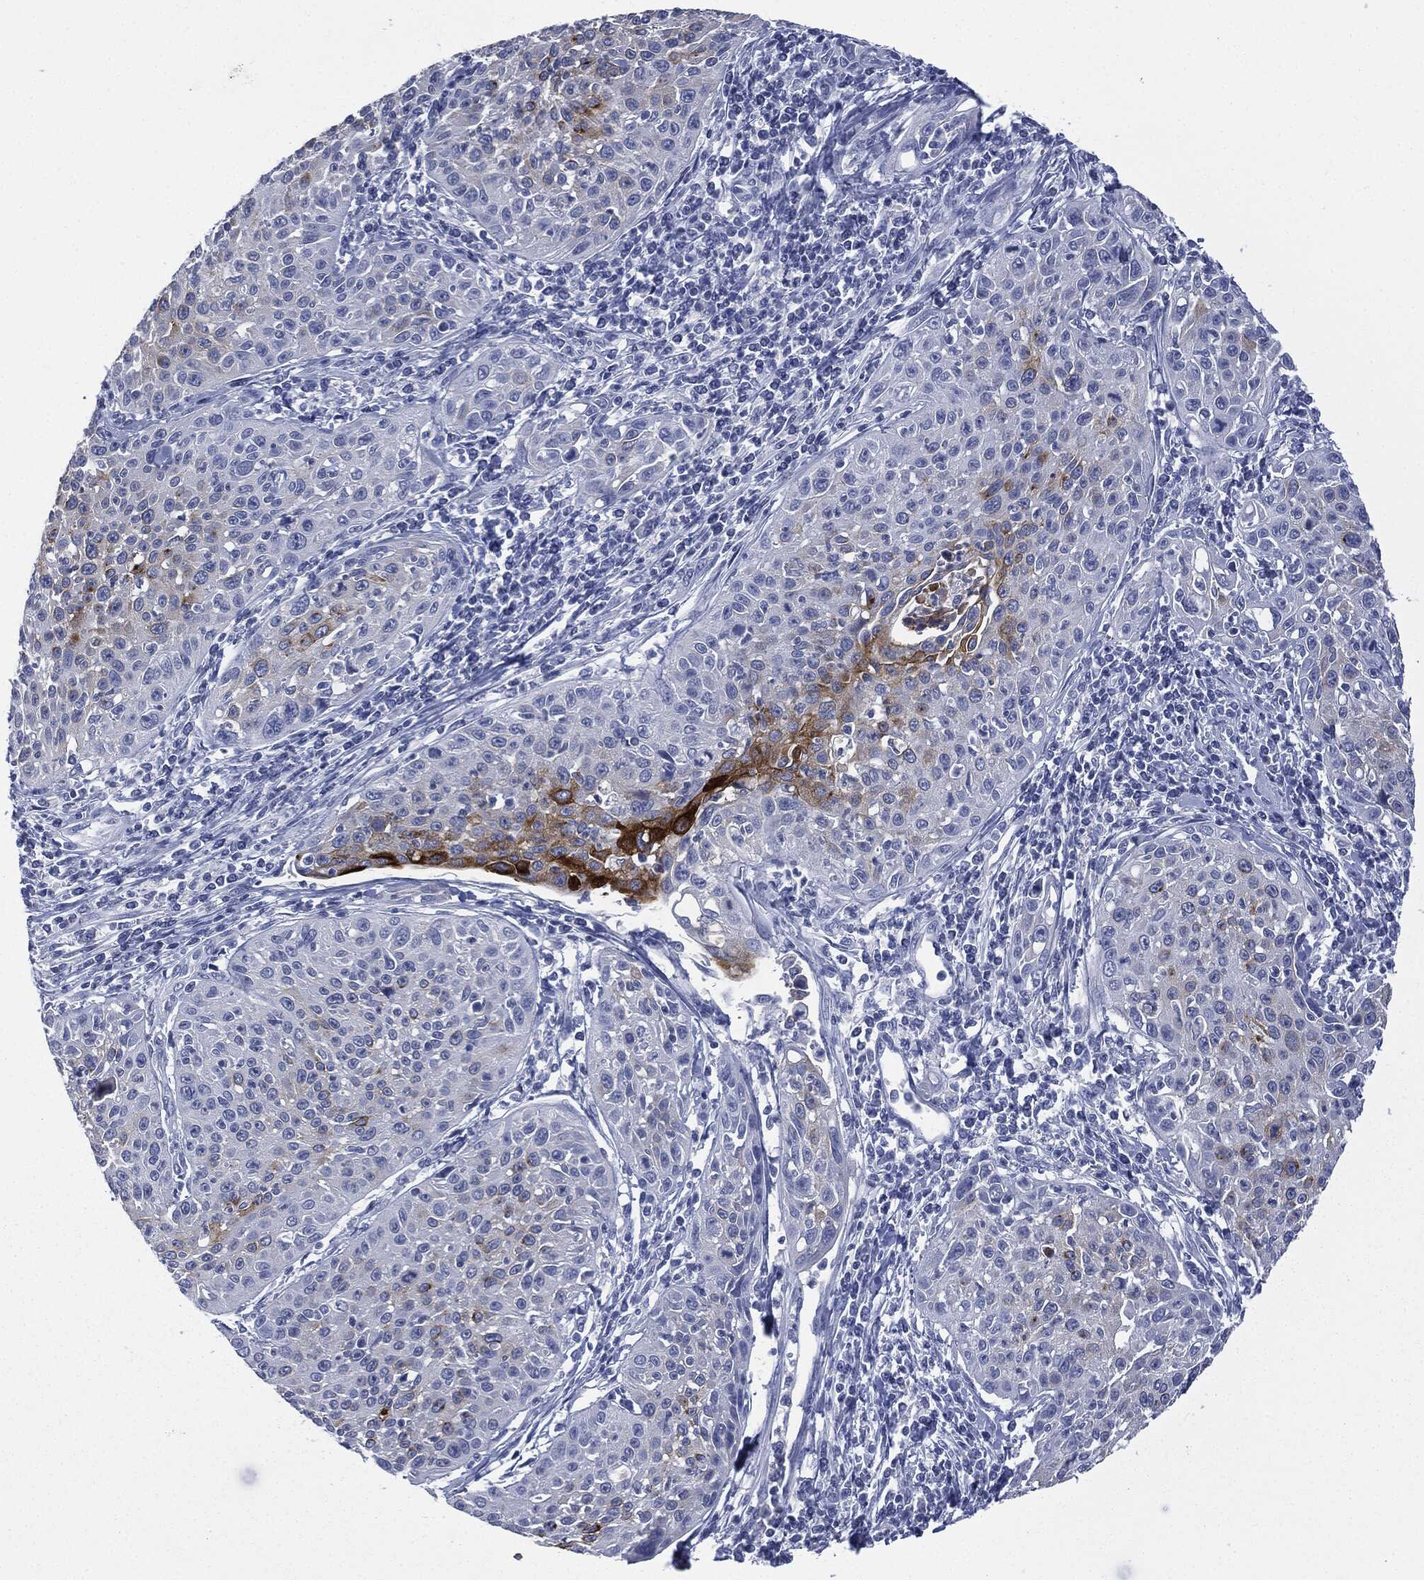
{"staining": {"intensity": "strong", "quantity": "<25%", "location": "cytoplasmic/membranous"}, "tissue": "cervical cancer", "cell_type": "Tumor cells", "image_type": "cancer", "snomed": [{"axis": "morphology", "description": "Squamous cell carcinoma, NOS"}, {"axis": "topography", "description": "Cervix"}], "caption": "Protein expression analysis of human cervical cancer reveals strong cytoplasmic/membranous expression in approximately <25% of tumor cells.", "gene": "MUC16", "patient": {"sex": "female", "age": 26}}